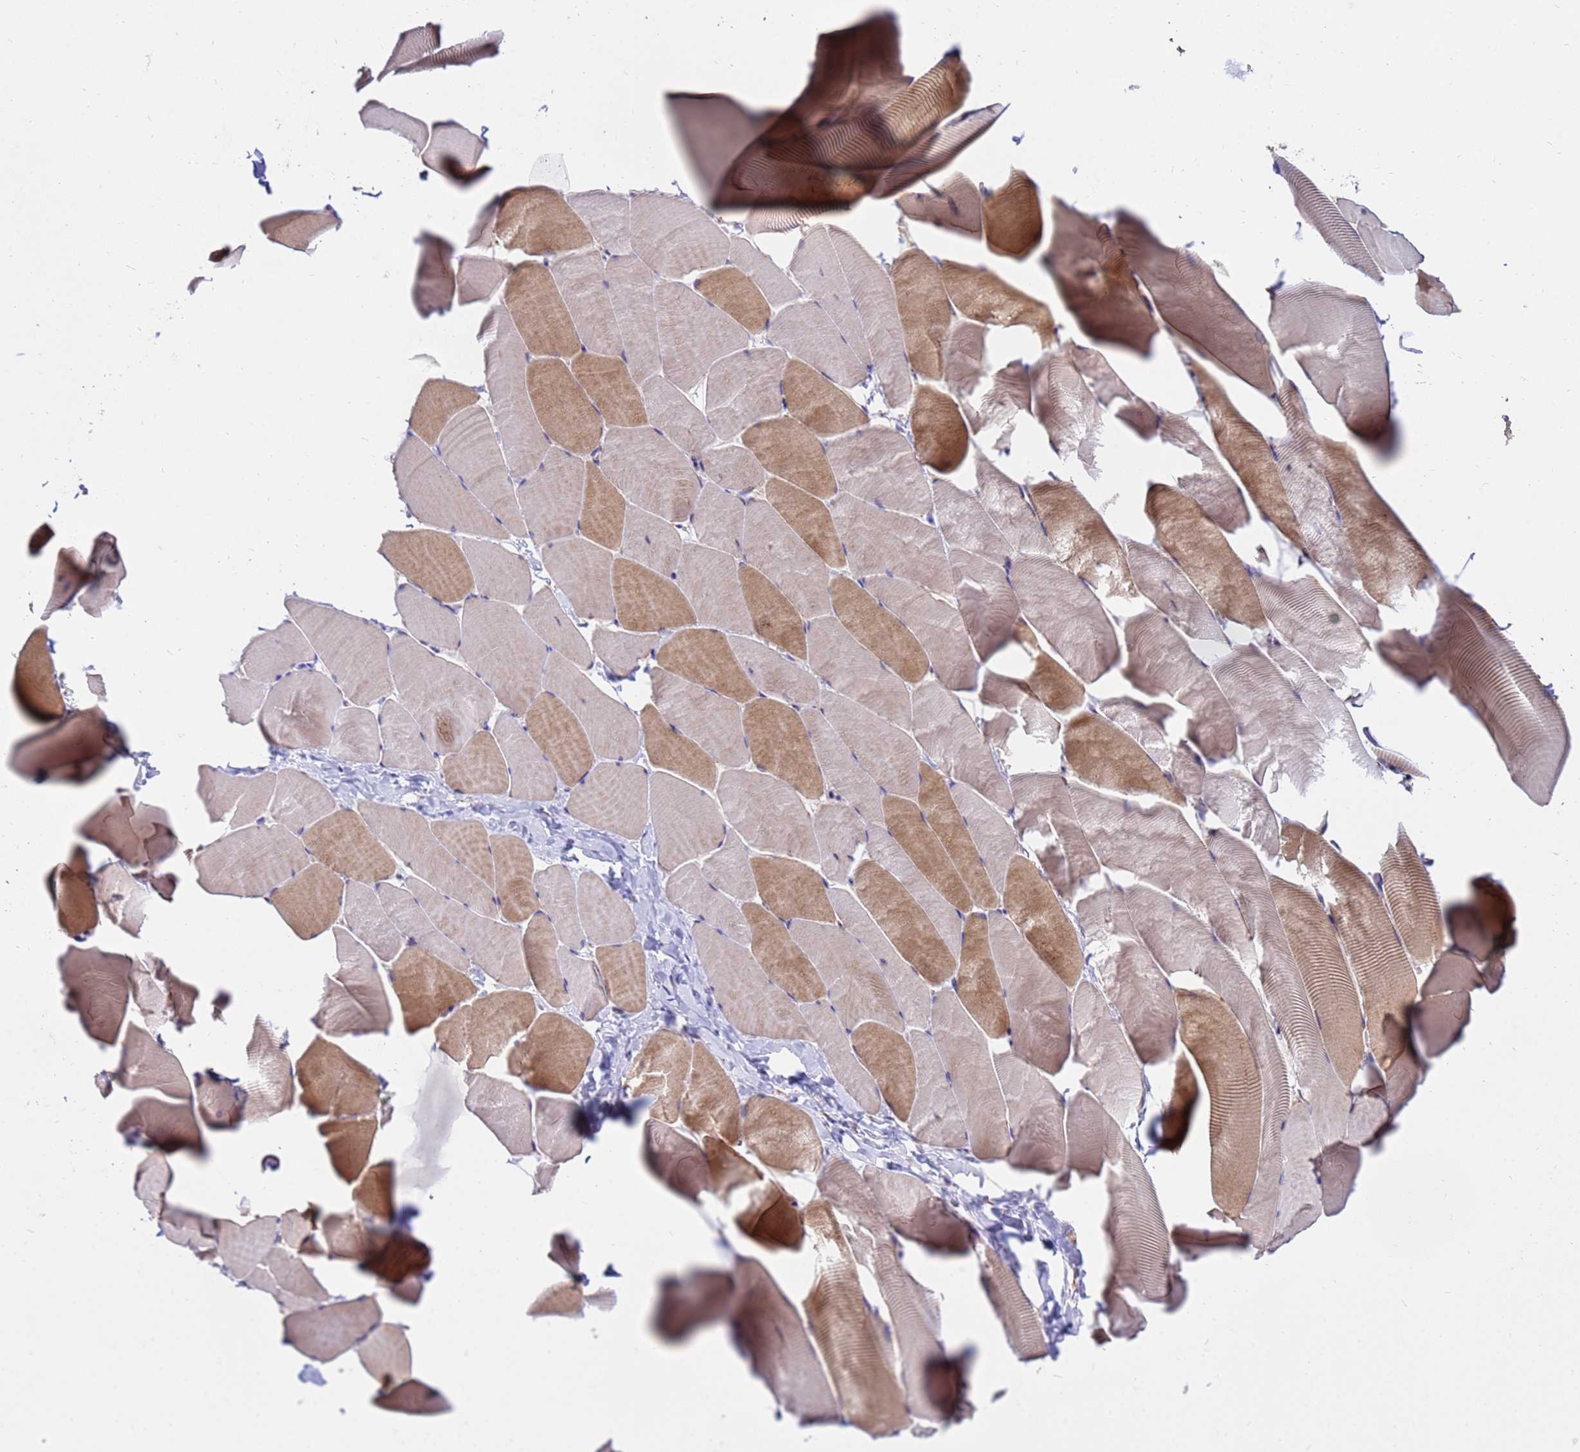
{"staining": {"intensity": "moderate", "quantity": "<25%", "location": "cytoplasmic/membranous"}, "tissue": "skeletal muscle", "cell_type": "Myocytes", "image_type": "normal", "snomed": [{"axis": "morphology", "description": "Normal tissue, NOS"}, {"axis": "topography", "description": "Skeletal muscle"}], "caption": "Protein positivity by immunohistochemistry exhibits moderate cytoplasmic/membranous staining in about <25% of myocytes in normal skeletal muscle.", "gene": "HPS3", "patient": {"sex": "male", "age": 25}}